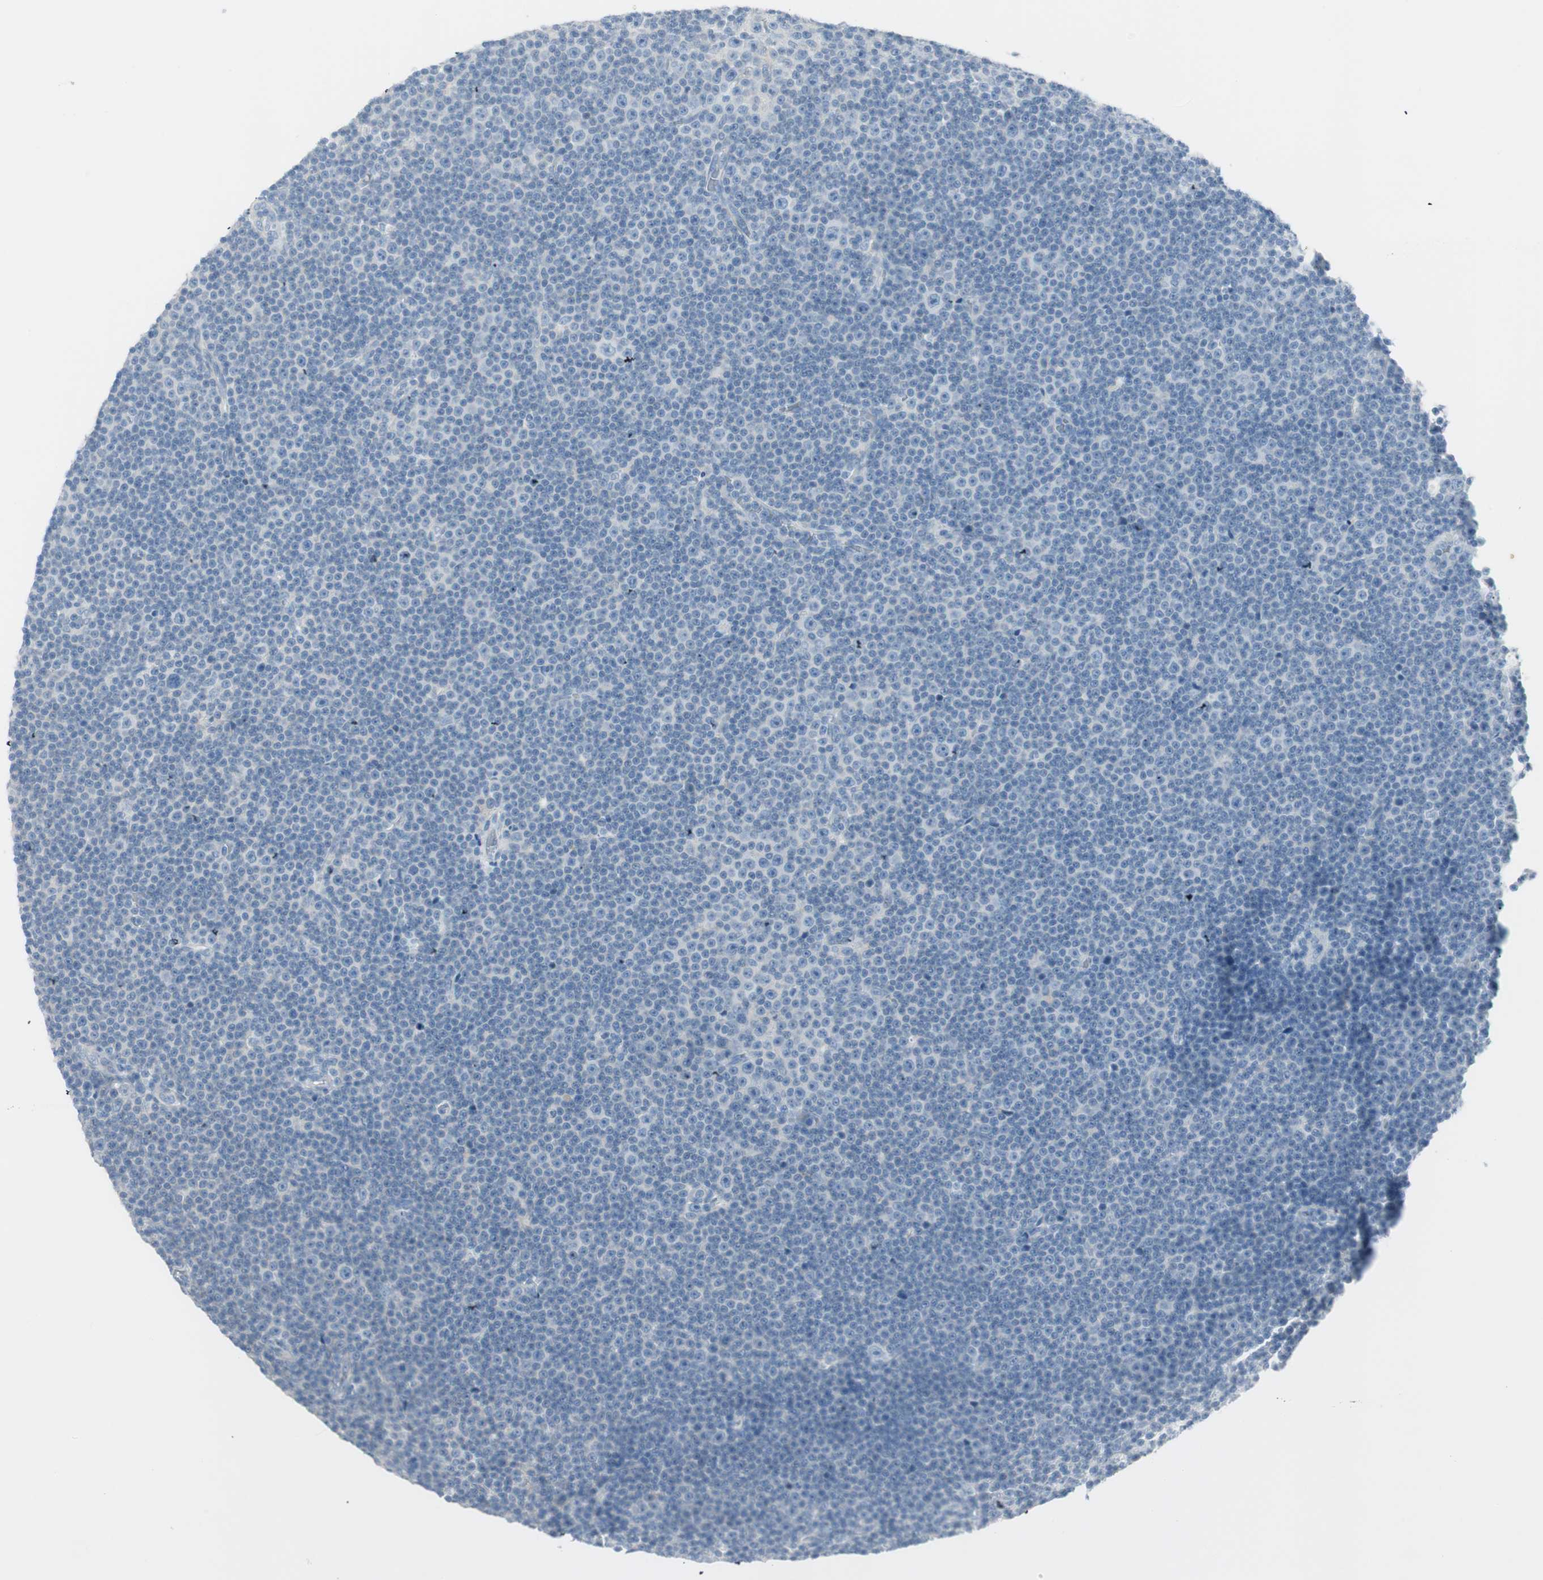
{"staining": {"intensity": "negative", "quantity": "none", "location": "none"}, "tissue": "lymphoma", "cell_type": "Tumor cells", "image_type": "cancer", "snomed": [{"axis": "morphology", "description": "Malignant lymphoma, non-Hodgkin's type, Low grade"}, {"axis": "topography", "description": "Lymph node"}], "caption": "This histopathology image is of malignant lymphoma, non-Hodgkin's type (low-grade) stained with IHC to label a protein in brown with the nuclei are counter-stained blue. There is no positivity in tumor cells. Brightfield microscopy of IHC stained with DAB (3,3'-diaminobenzidine) (brown) and hematoxylin (blue), captured at high magnification.", "gene": "ITLN2", "patient": {"sex": "female", "age": 67}}